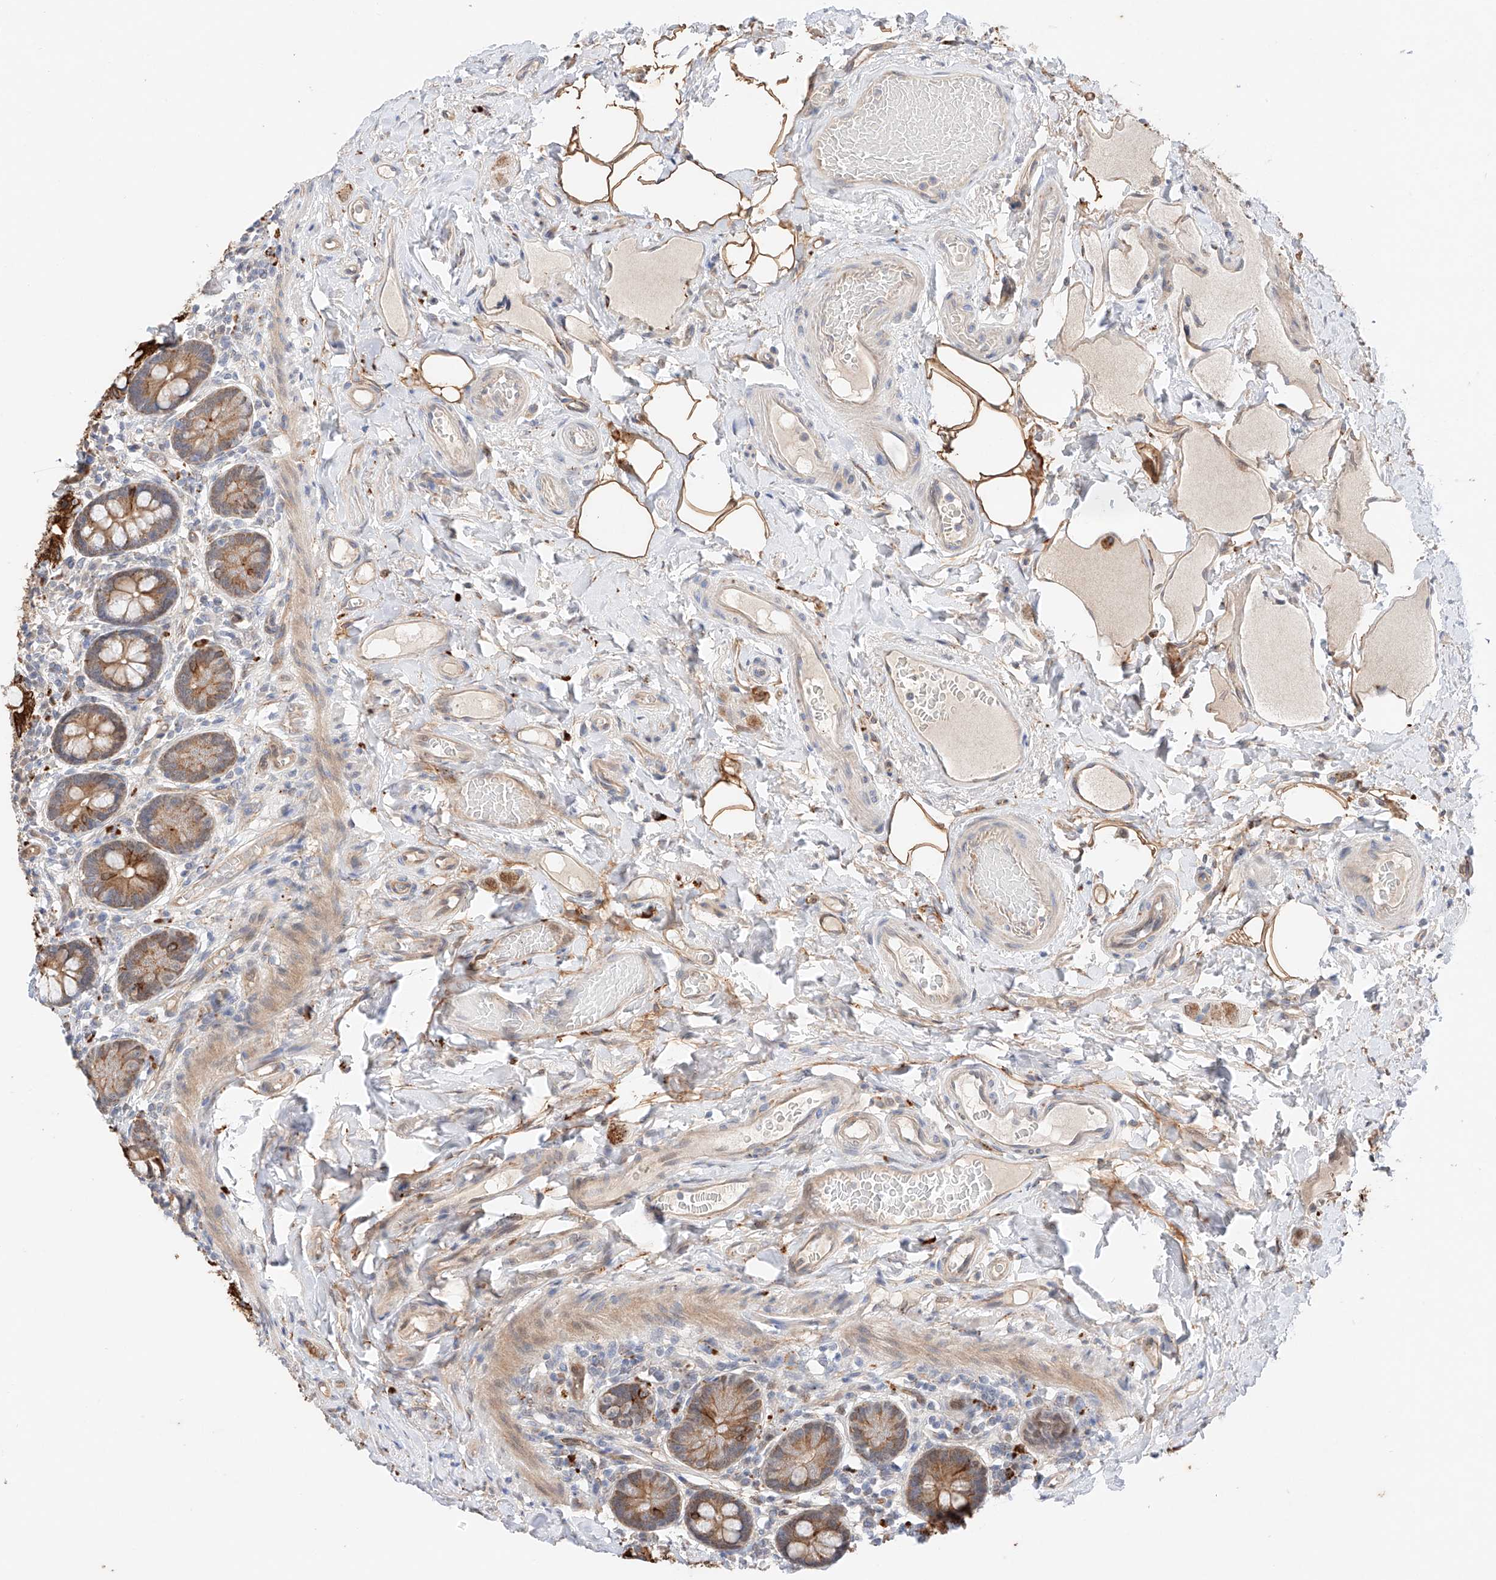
{"staining": {"intensity": "strong", "quantity": ">75%", "location": "cytoplasmic/membranous"}, "tissue": "small intestine", "cell_type": "Glandular cells", "image_type": "normal", "snomed": [{"axis": "morphology", "description": "Normal tissue, NOS"}, {"axis": "topography", "description": "Small intestine"}], "caption": "The histopathology image exhibits staining of benign small intestine, revealing strong cytoplasmic/membranous protein positivity (brown color) within glandular cells. The staining was performed using DAB, with brown indicating positive protein expression. Nuclei are stained blue with hematoxylin.", "gene": "GCNT1", "patient": {"sex": "female", "age": 64}}